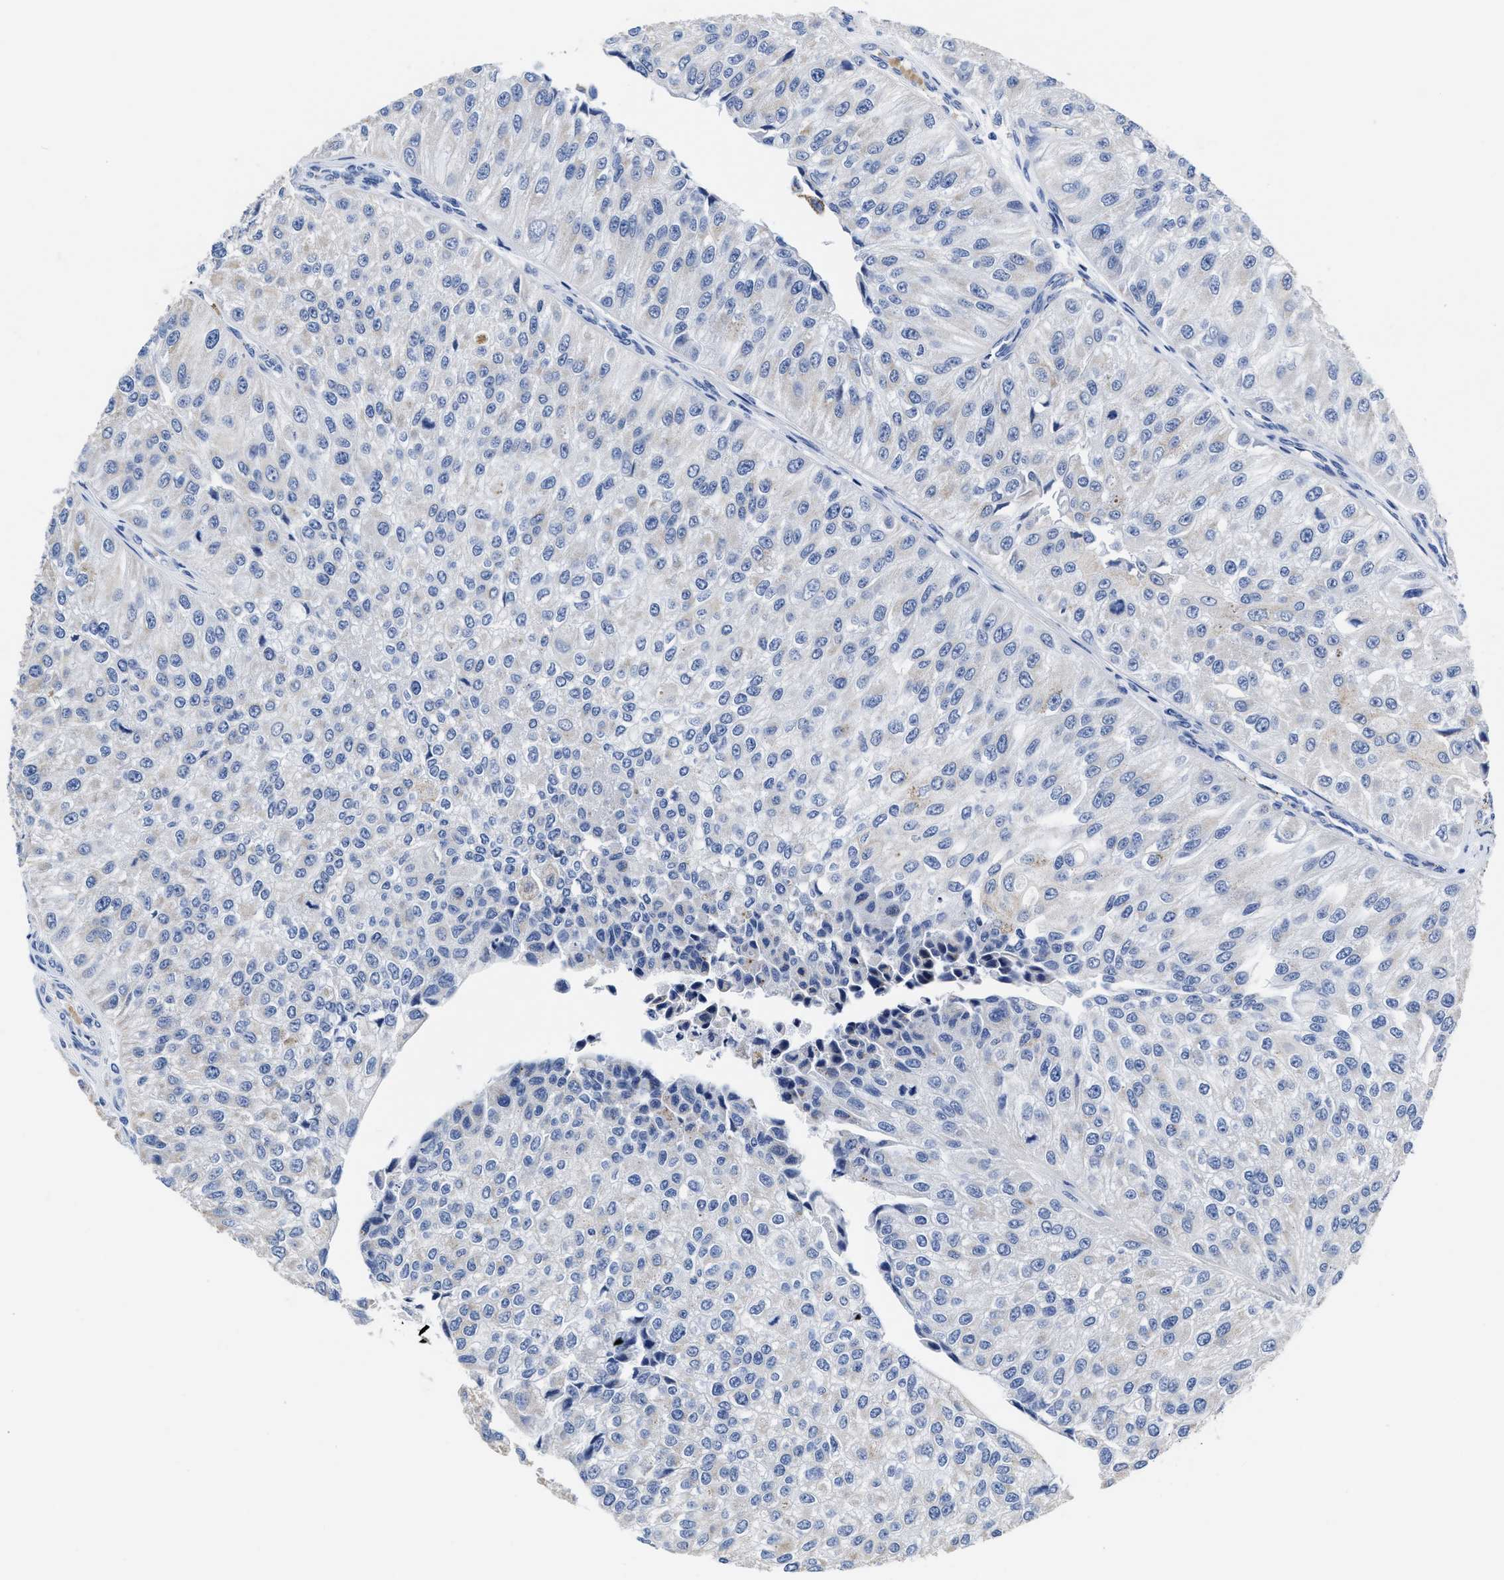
{"staining": {"intensity": "negative", "quantity": "none", "location": "none"}, "tissue": "urothelial cancer", "cell_type": "Tumor cells", "image_type": "cancer", "snomed": [{"axis": "morphology", "description": "Urothelial carcinoma, High grade"}, {"axis": "topography", "description": "Kidney"}, {"axis": "topography", "description": "Urinary bladder"}], "caption": "A high-resolution micrograph shows immunohistochemistry (IHC) staining of urothelial cancer, which displays no significant positivity in tumor cells.", "gene": "KCNMB3", "patient": {"sex": "male", "age": 77}}